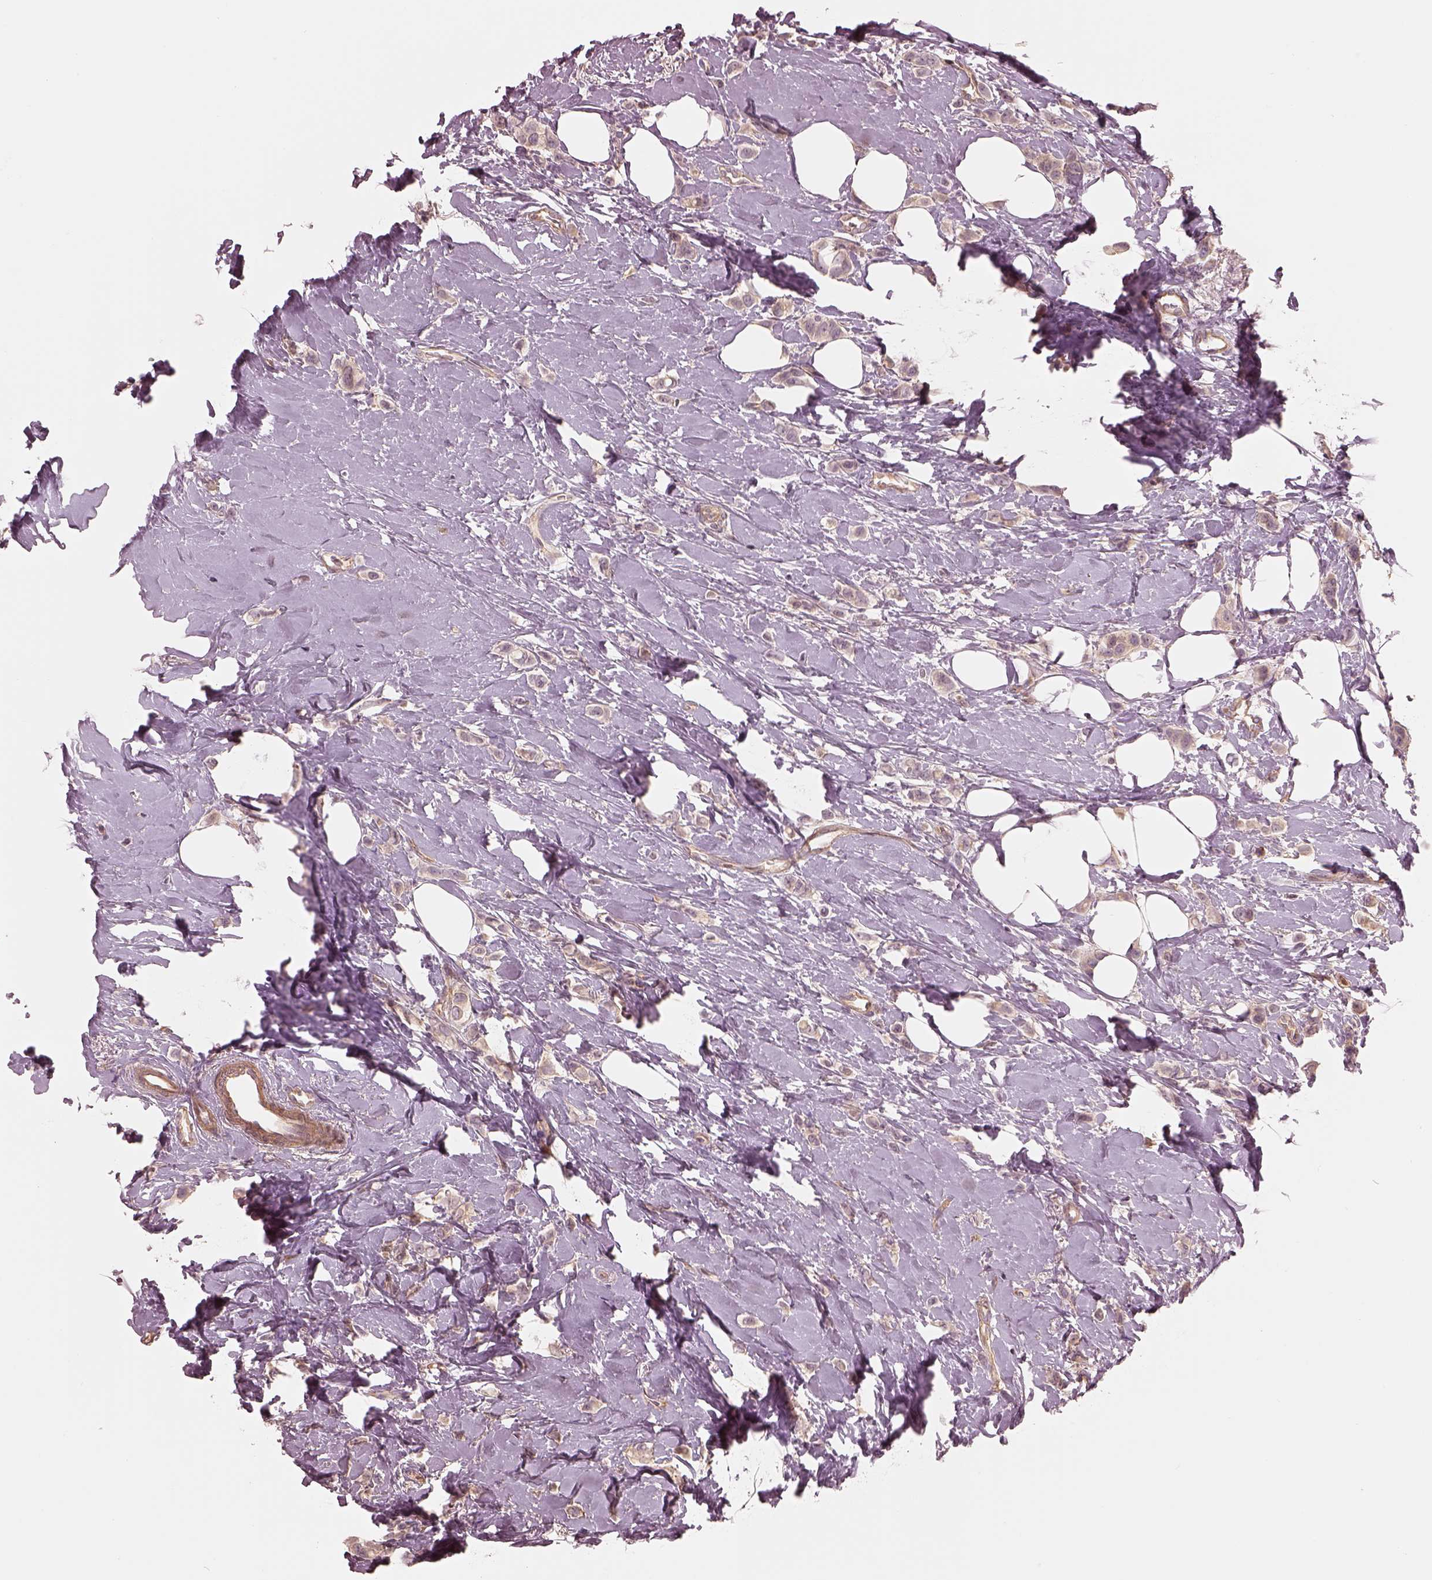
{"staining": {"intensity": "negative", "quantity": "none", "location": "none"}, "tissue": "breast cancer", "cell_type": "Tumor cells", "image_type": "cancer", "snomed": [{"axis": "morphology", "description": "Lobular carcinoma"}, {"axis": "topography", "description": "Breast"}], "caption": "This is an immunohistochemistry photomicrograph of human breast cancer (lobular carcinoma). There is no staining in tumor cells.", "gene": "FAM107B", "patient": {"sex": "female", "age": 66}}